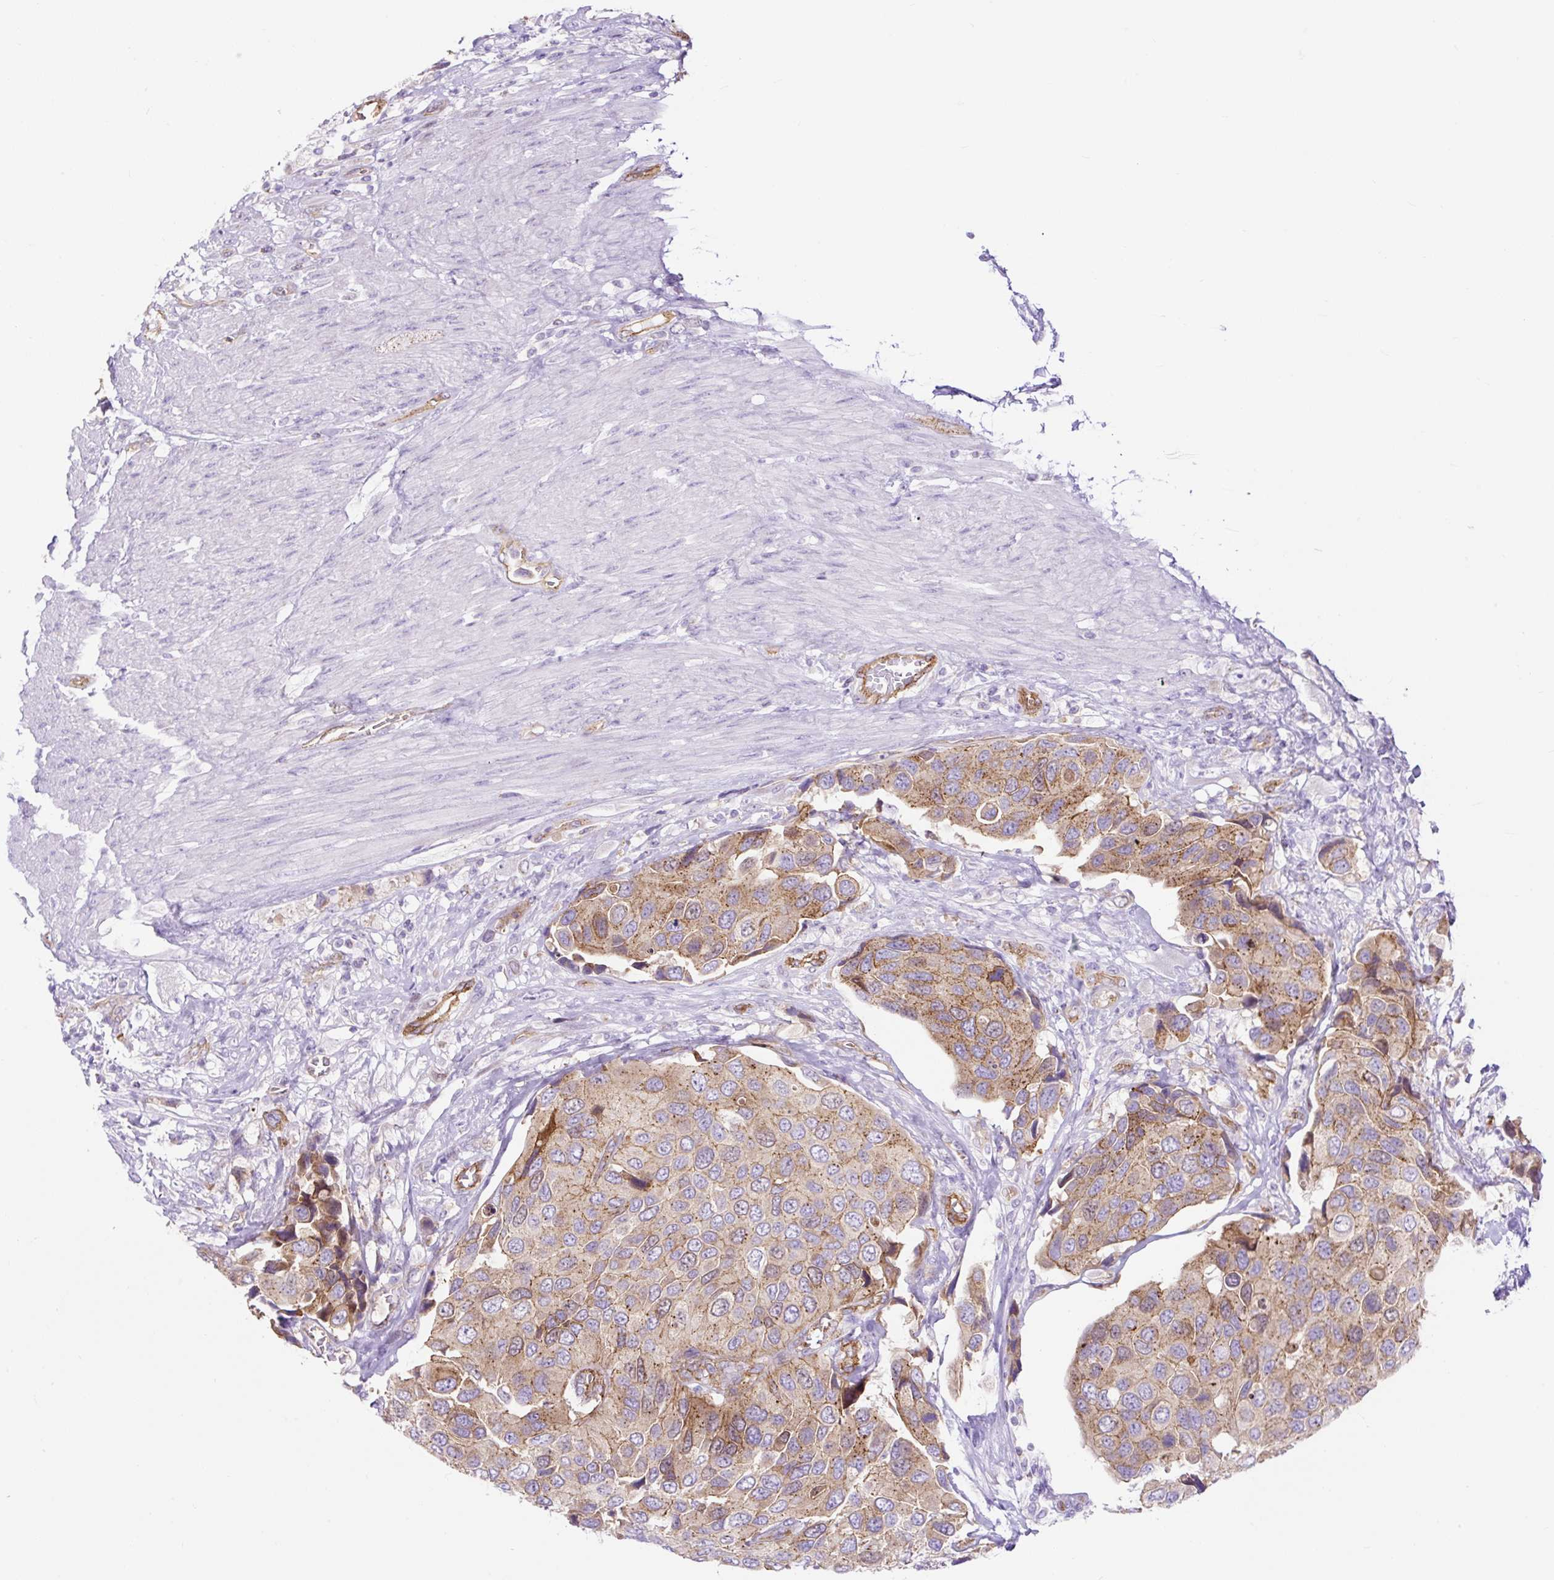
{"staining": {"intensity": "moderate", "quantity": ">75%", "location": "cytoplasmic/membranous"}, "tissue": "urothelial cancer", "cell_type": "Tumor cells", "image_type": "cancer", "snomed": [{"axis": "morphology", "description": "Urothelial carcinoma, High grade"}, {"axis": "topography", "description": "Urinary bladder"}], "caption": "Protein positivity by immunohistochemistry (IHC) shows moderate cytoplasmic/membranous positivity in approximately >75% of tumor cells in high-grade urothelial carcinoma.", "gene": "HIP1R", "patient": {"sex": "male", "age": 74}}